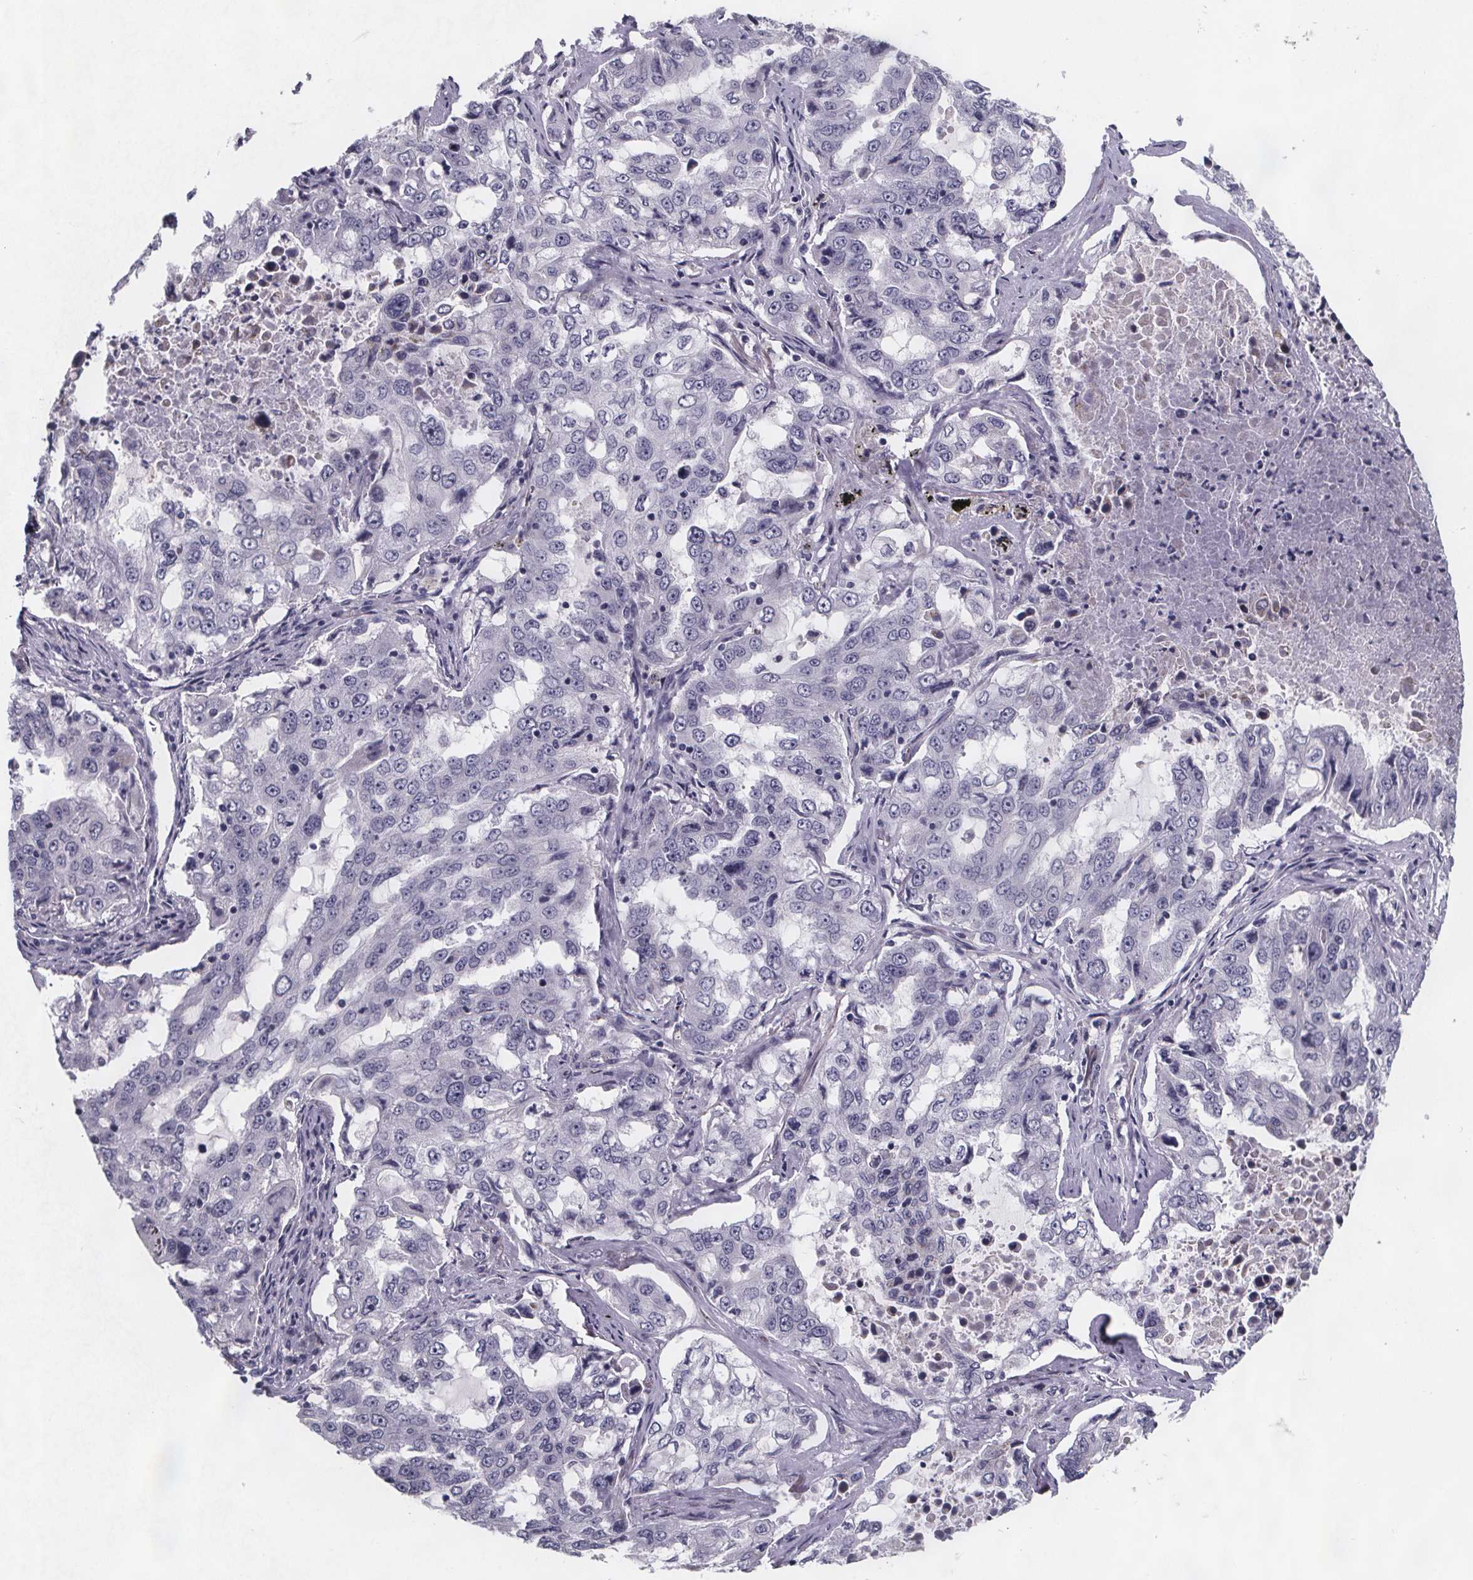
{"staining": {"intensity": "negative", "quantity": "none", "location": "none"}, "tissue": "lung cancer", "cell_type": "Tumor cells", "image_type": "cancer", "snomed": [{"axis": "morphology", "description": "Adenocarcinoma, NOS"}, {"axis": "topography", "description": "Lung"}], "caption": "Immunohistochemistry micrograph of neoplastic tissue: lung adenocarcinoma stained with DAB (3,3'-diaminobenzidine) displays no significant protein staining in tumor cells.", "gene": "PAH", "patient": {"sex": "female", "age": 61}}